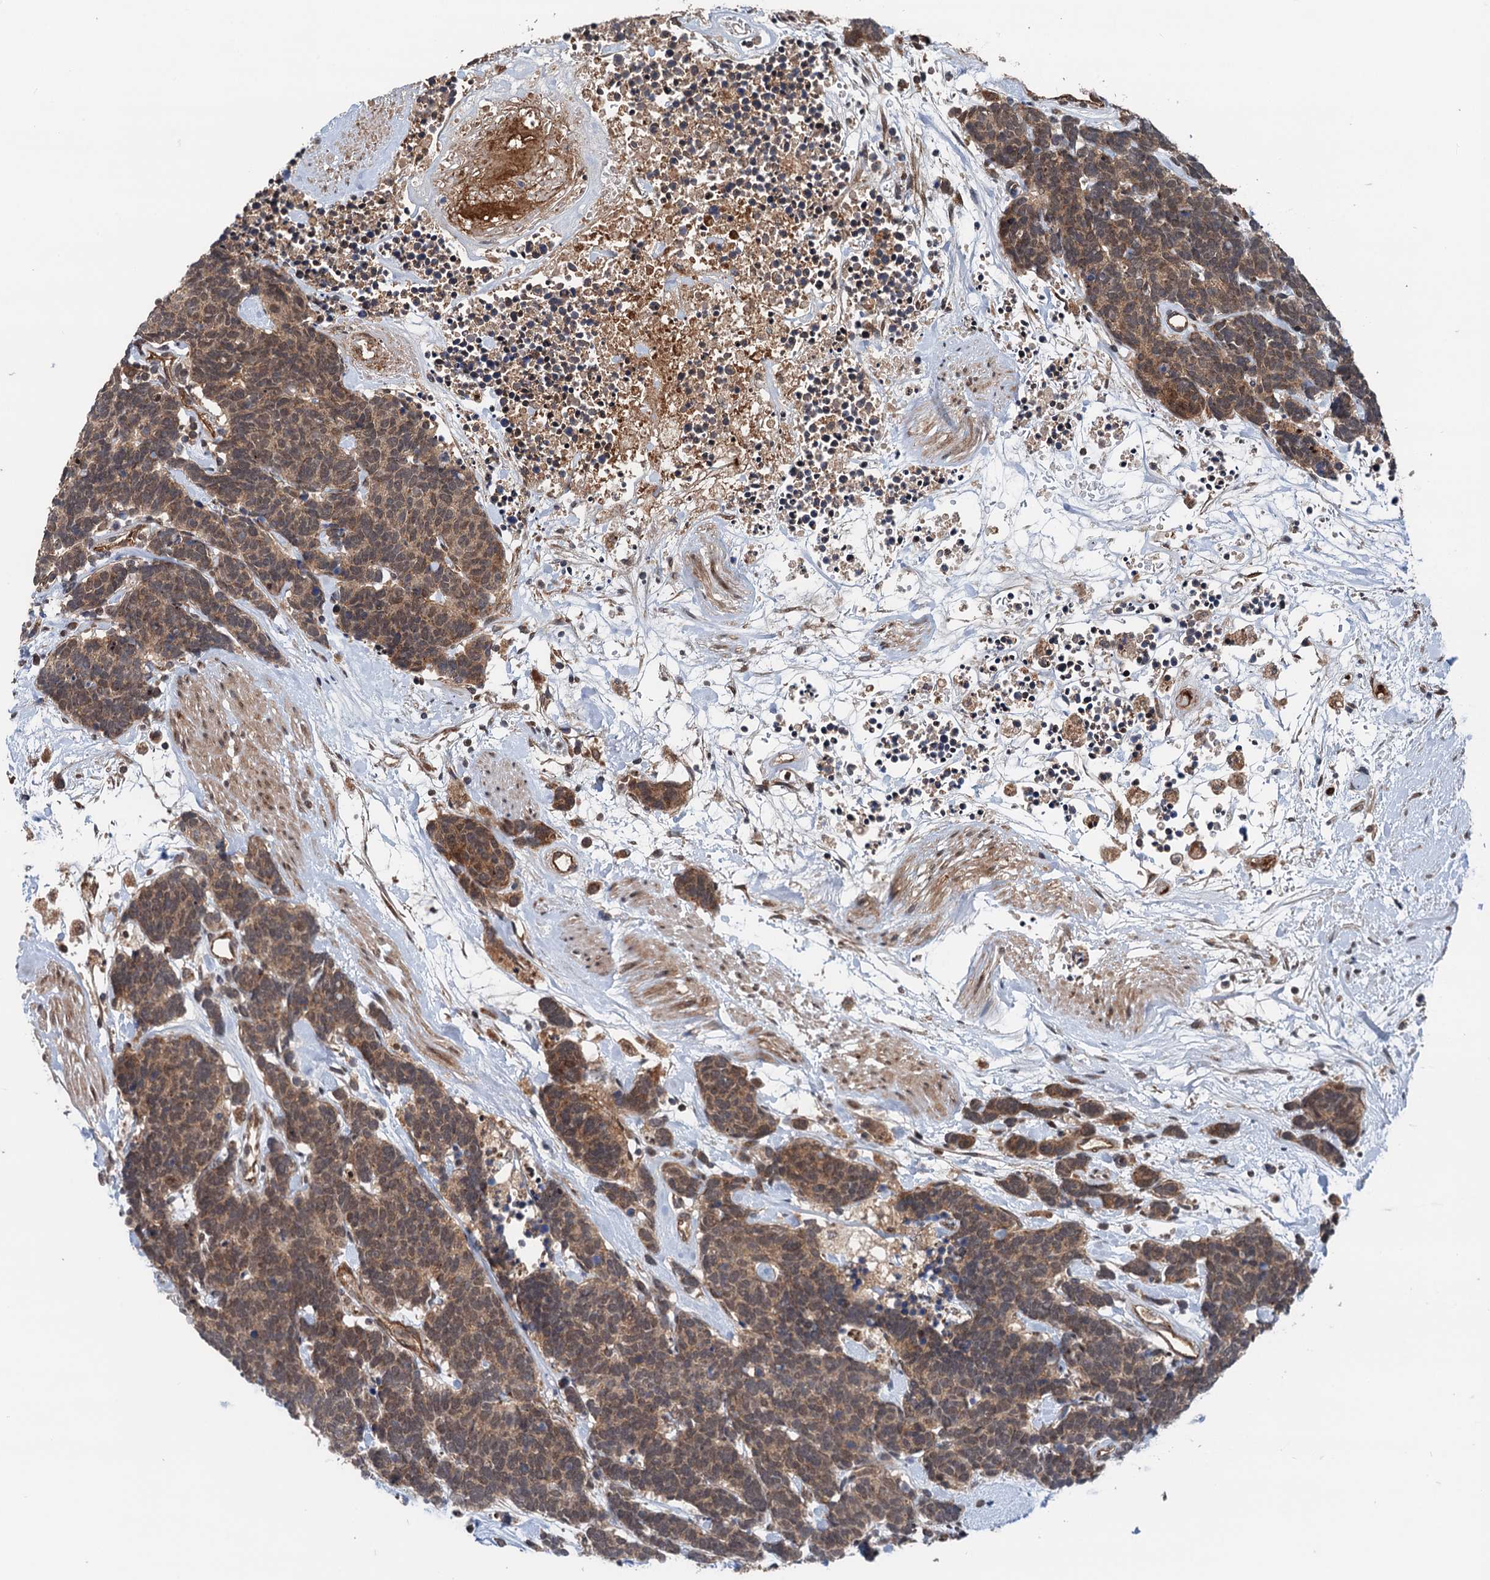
{"staining": {"intensity": "moderate", "quantity": ">75%", "location": "cytoplasmic/membranous"}, "tissue": "carcinoid", "cell_type": "Tumor cells", "image_type": "cancer", "snomed": [{"axis": "morphology", "description": "Carcinoma, NOS"}, {"axis": "morphology", "description": "Carcinoid, malignant, NOS"}, {"axis": "topography", "description": "Urinary bladder"}], "caption": "The image displays staining of malignant carcinoid, revealing moderate cytoplasmic/membranous protein staining (brown color) within tumor cells.", "gene": "NLRP10", "patient": {"sex": "male", "age": 57}}